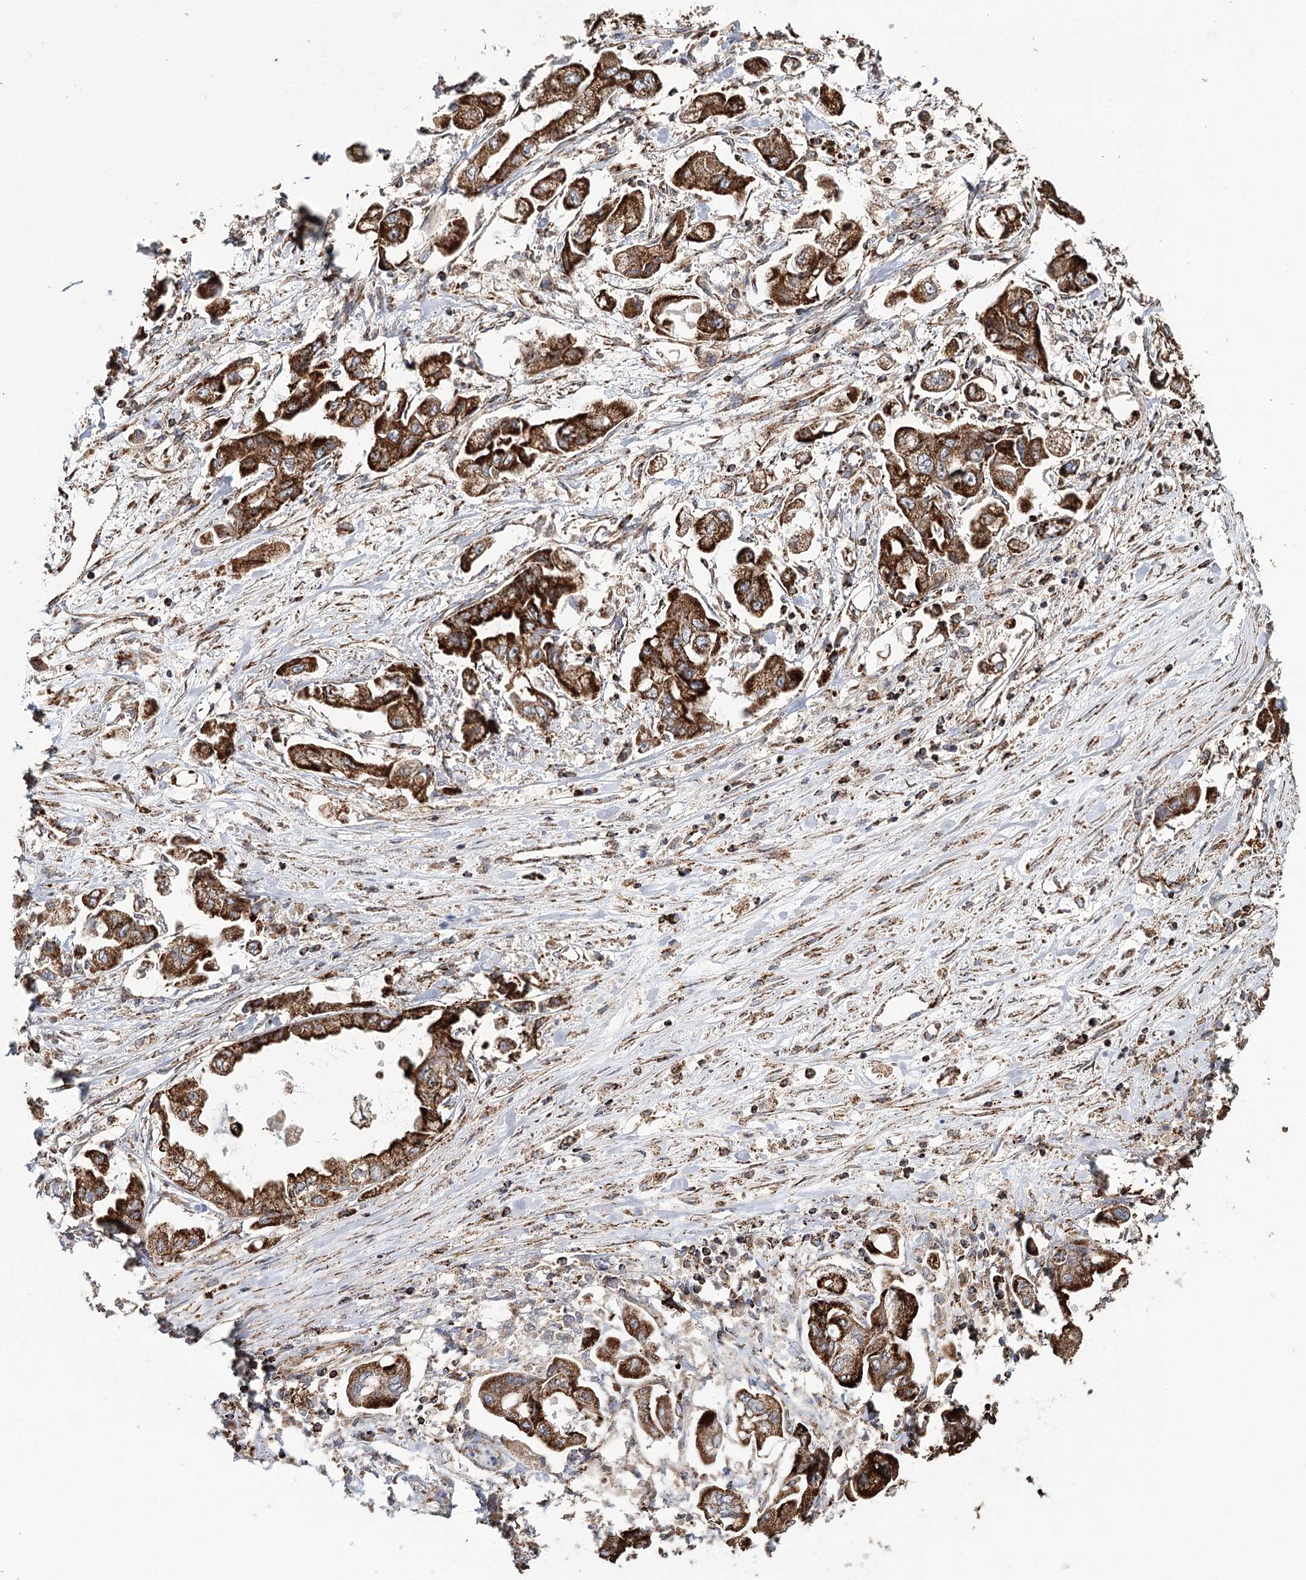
{"staining": {"intensity": "strong", "quantity": ">75%", "location": "cytoplasmic/membranous"}, "tissue": "stomach cancer", "cell_type": "Tumor cells", "image_type": "cancer", "snomed": [{"axis": "morphology", "description": "Adenocarcinoma, NOS"}, {"axis": "topography", "description": "Stomach"}], "caption": "Protein staining of stomach cancer tissue exhibits strong cytoplasmic/membranous expression in about >75% of tumor cells.", "gene": "APH1A", "patient": {"sex": "male", "age": 62}}